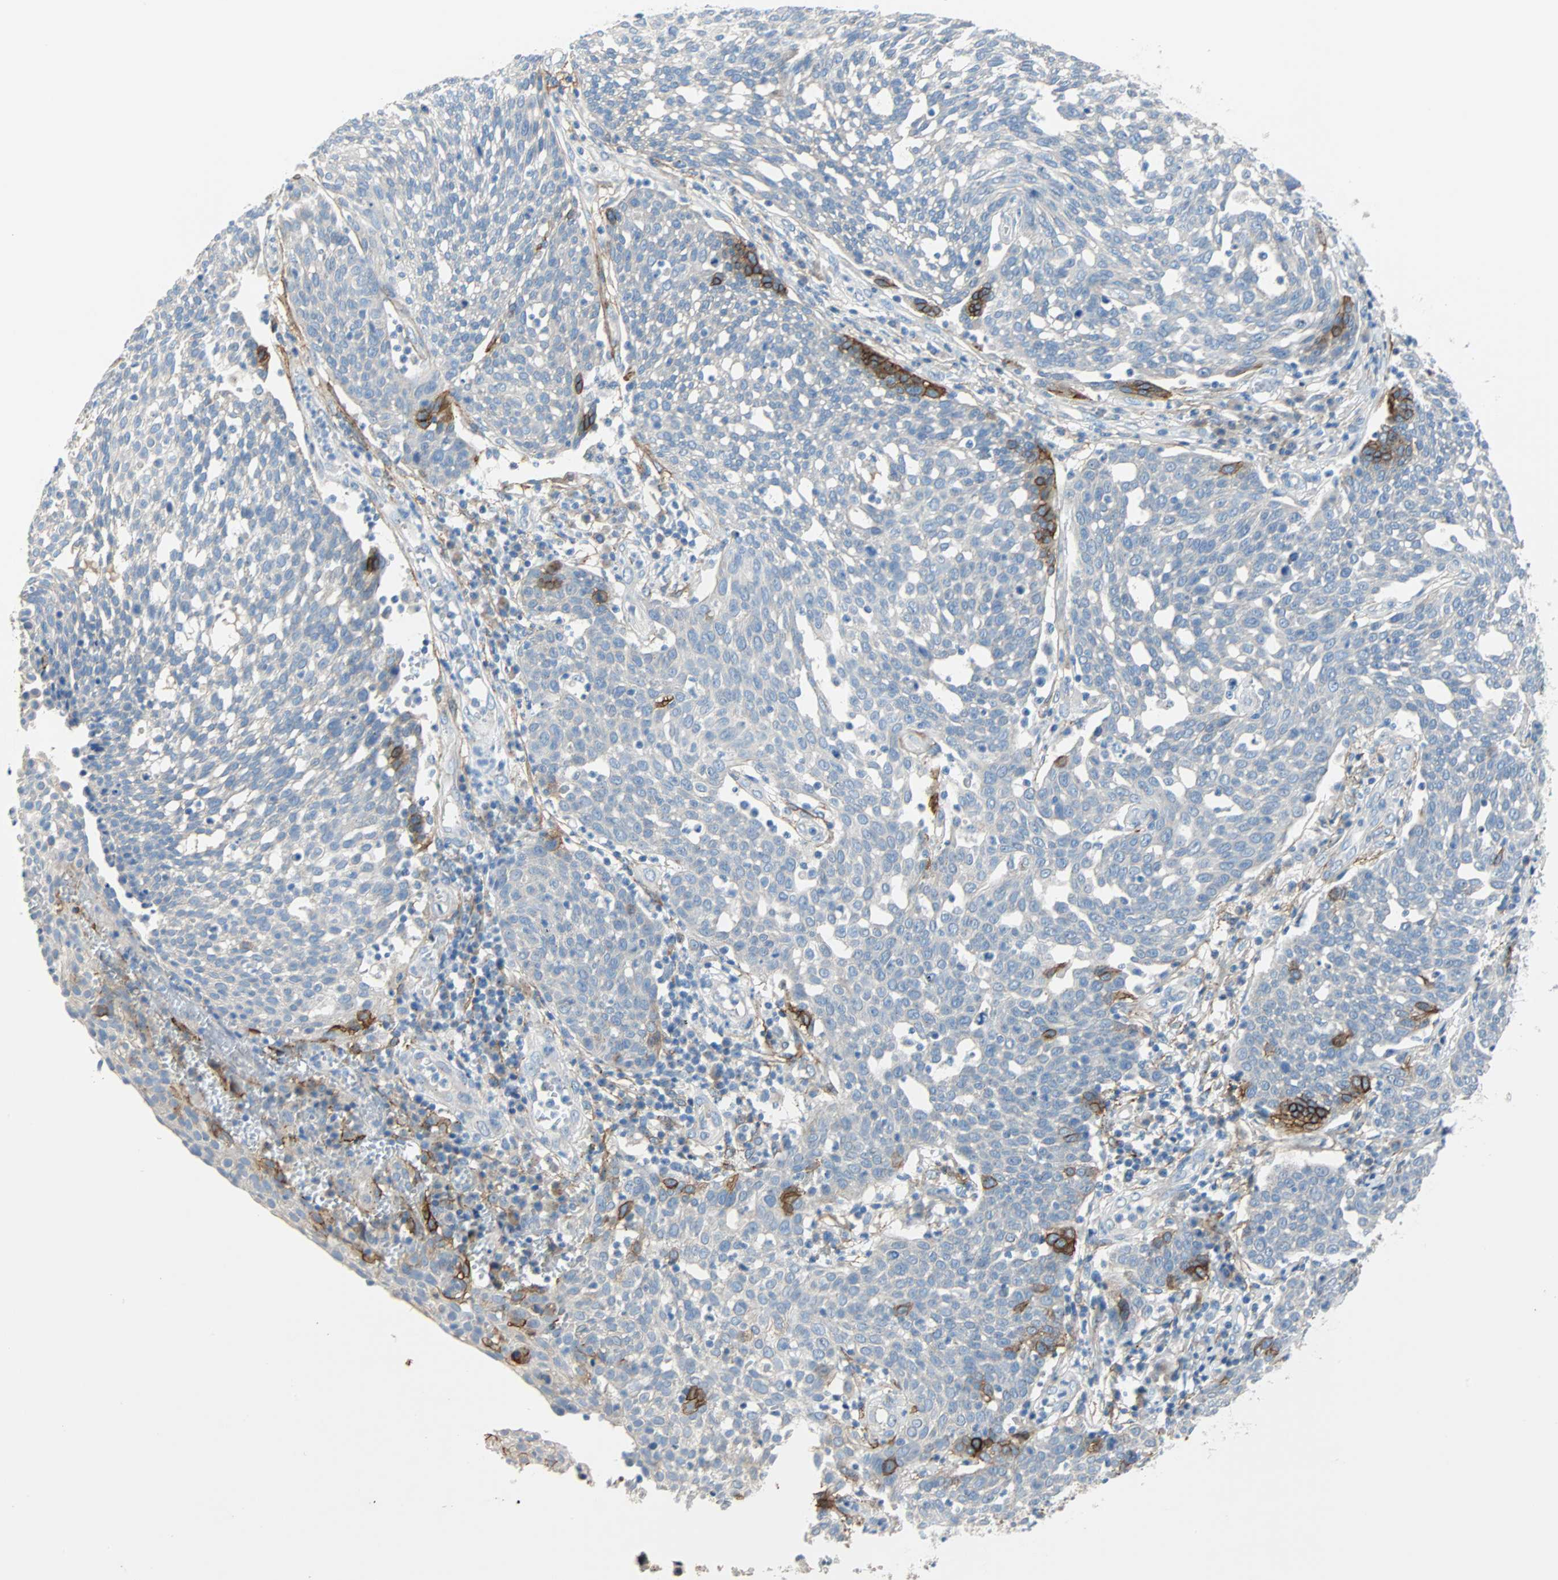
{"staining": {"intensity": "moderate", "quantity": "<25%", "location": "cytoplasmic/membranous"}, "tissue": "cervical cancer", "cell_type": "Tumor cells", "image_type": "cancer", "snomed": [{"axis": "morphology", "description": "Squamous cell carcinoma, NOS"}, {"axis": "topography", "description": "Cervix"}], "caption": "Squamous cell carcinoma (cervical) stained for a protein (brown) demonstrates moderate cytoplasmic/membranous positive staining in approximately <25% of tumor cells.", "gene": "PDPN", "patient": {"sex": "female", "age": 34}}